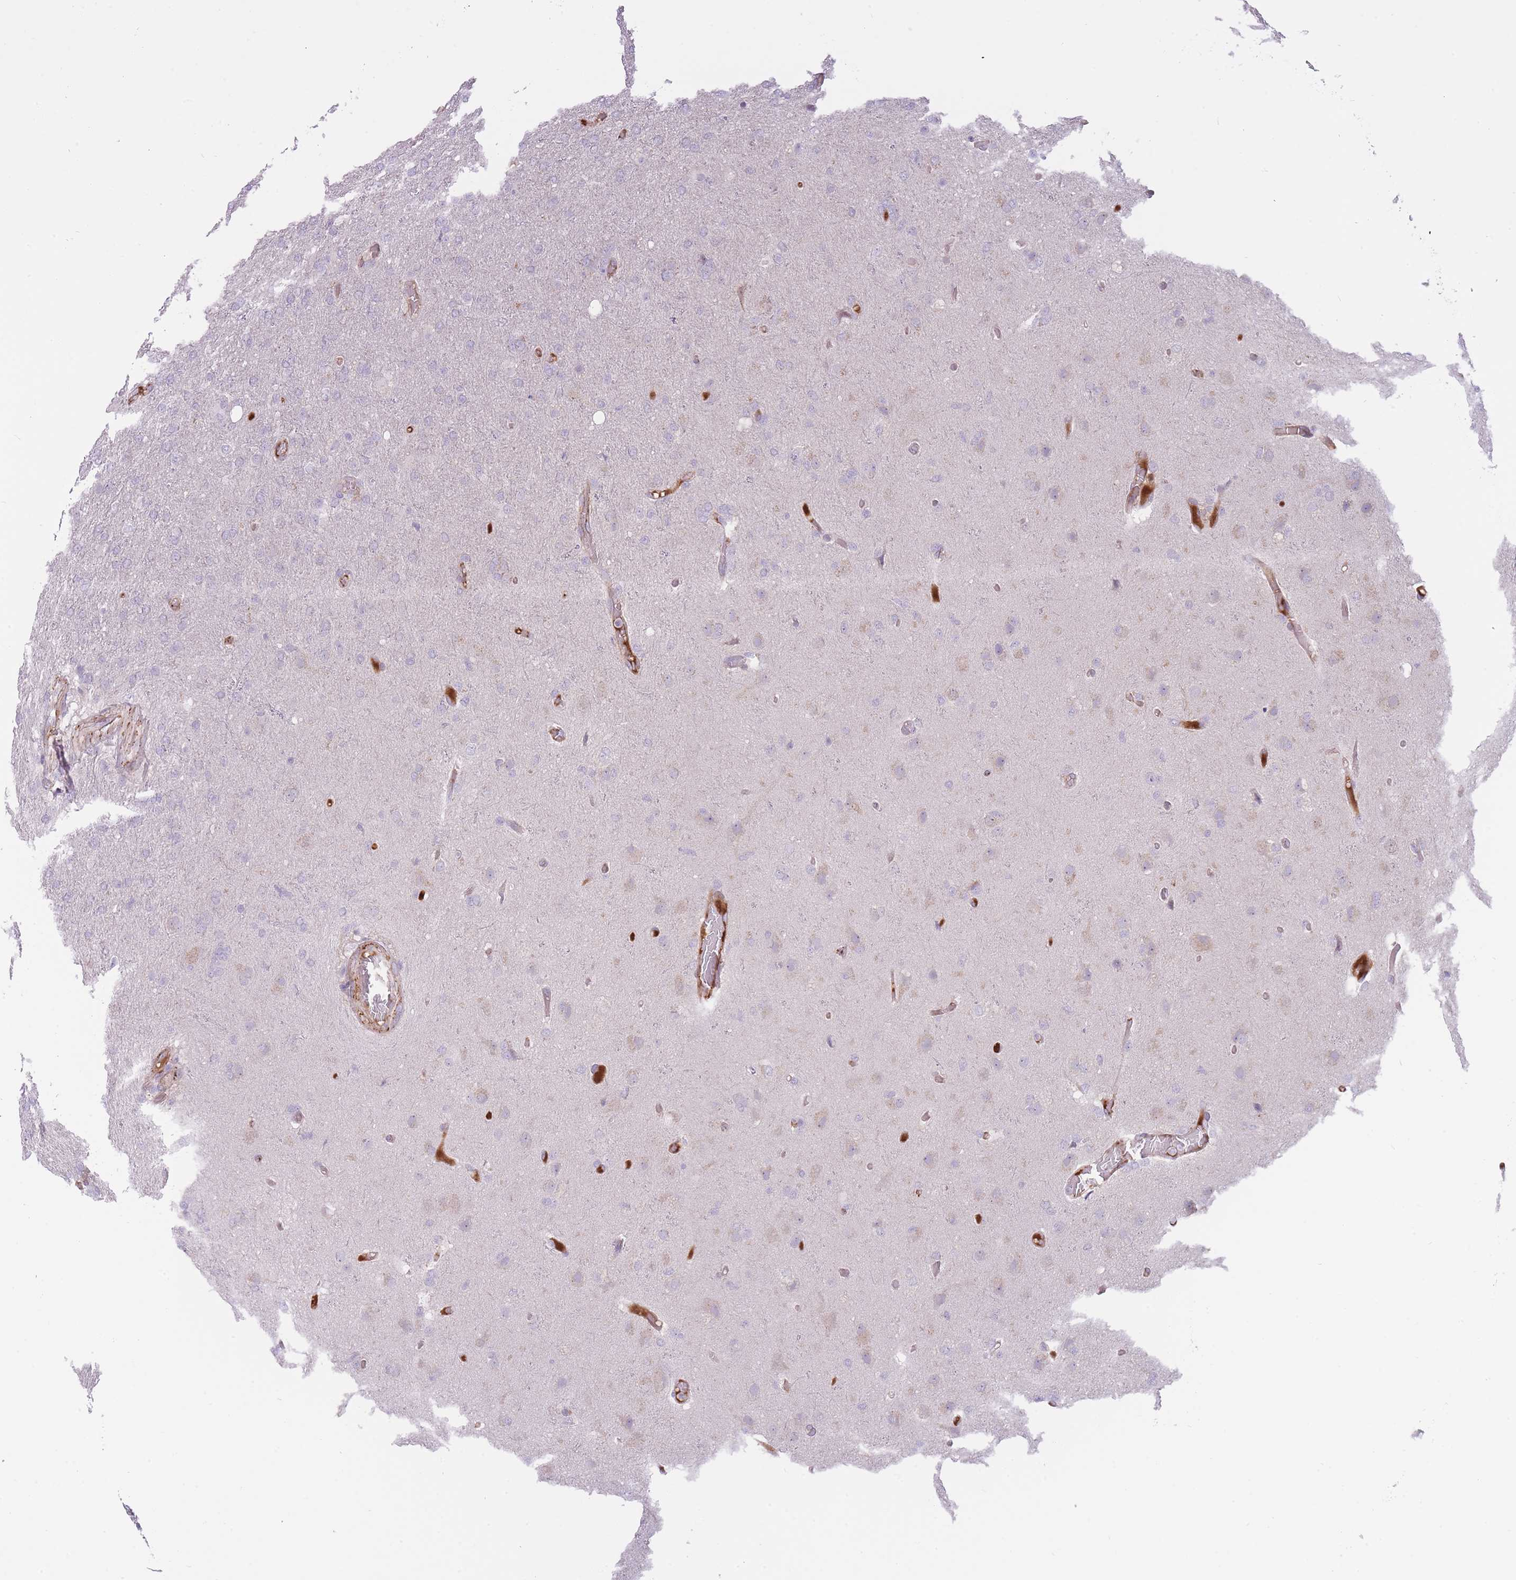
{"staining": {"intensity": "negative", "quantity": "none", "location": "none"}, "tissue": "glioma", "cell_type": "Tumor cells", "image_type": "cancer", "snomed": [{"axis": "morphology", "description": "Glioma, malignant, High grade"}, {"axis": "topography", "description": "Brain"}], "caption": "Immunohistochemical staining of human glioma exhibits no significant positivity in tumor cells.", "gene": "PGRMC2", "patient": {"sex": "female", "age": 74}}